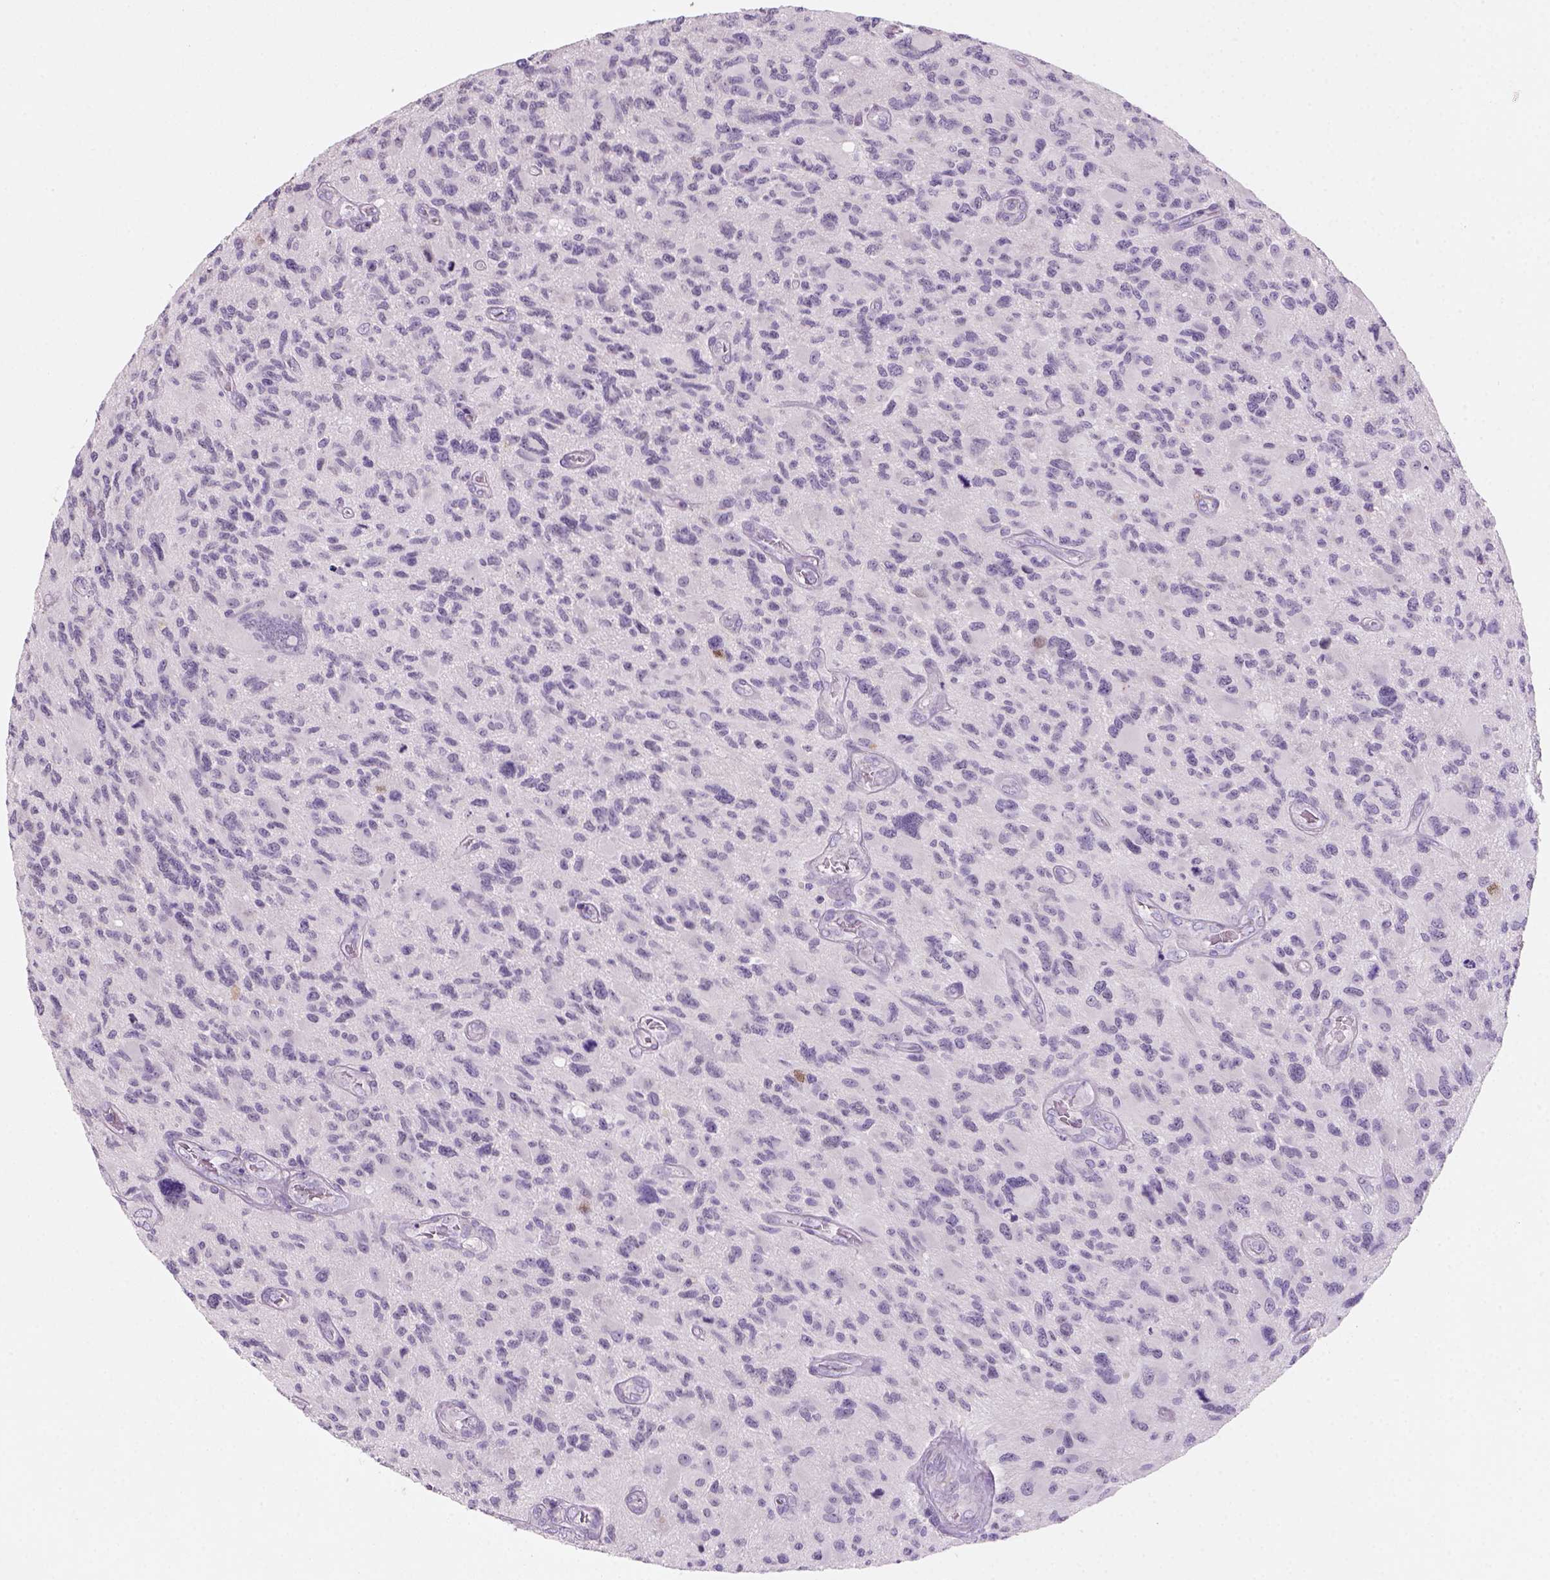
{"staining": {"intensity": "negative", "quantity": "none", "location": "none"}, "tissue": "glioma", "cell_type": "Tumor cells", "image_type": "cancer", "snomed": [{"axis": "morphology", "description": "Glioma, malignant, NOS"}, {"axis": "morphology", "description": "Glioma, malignant, High grade"}, {"axis": "topography", "description": "Brain"}], "caption": "Immunohistochemistry of human glioma exhibits no positivity in tumor cells.", "gene": "ZMAT4", "patient": {"sex": "female", "age": 71}}